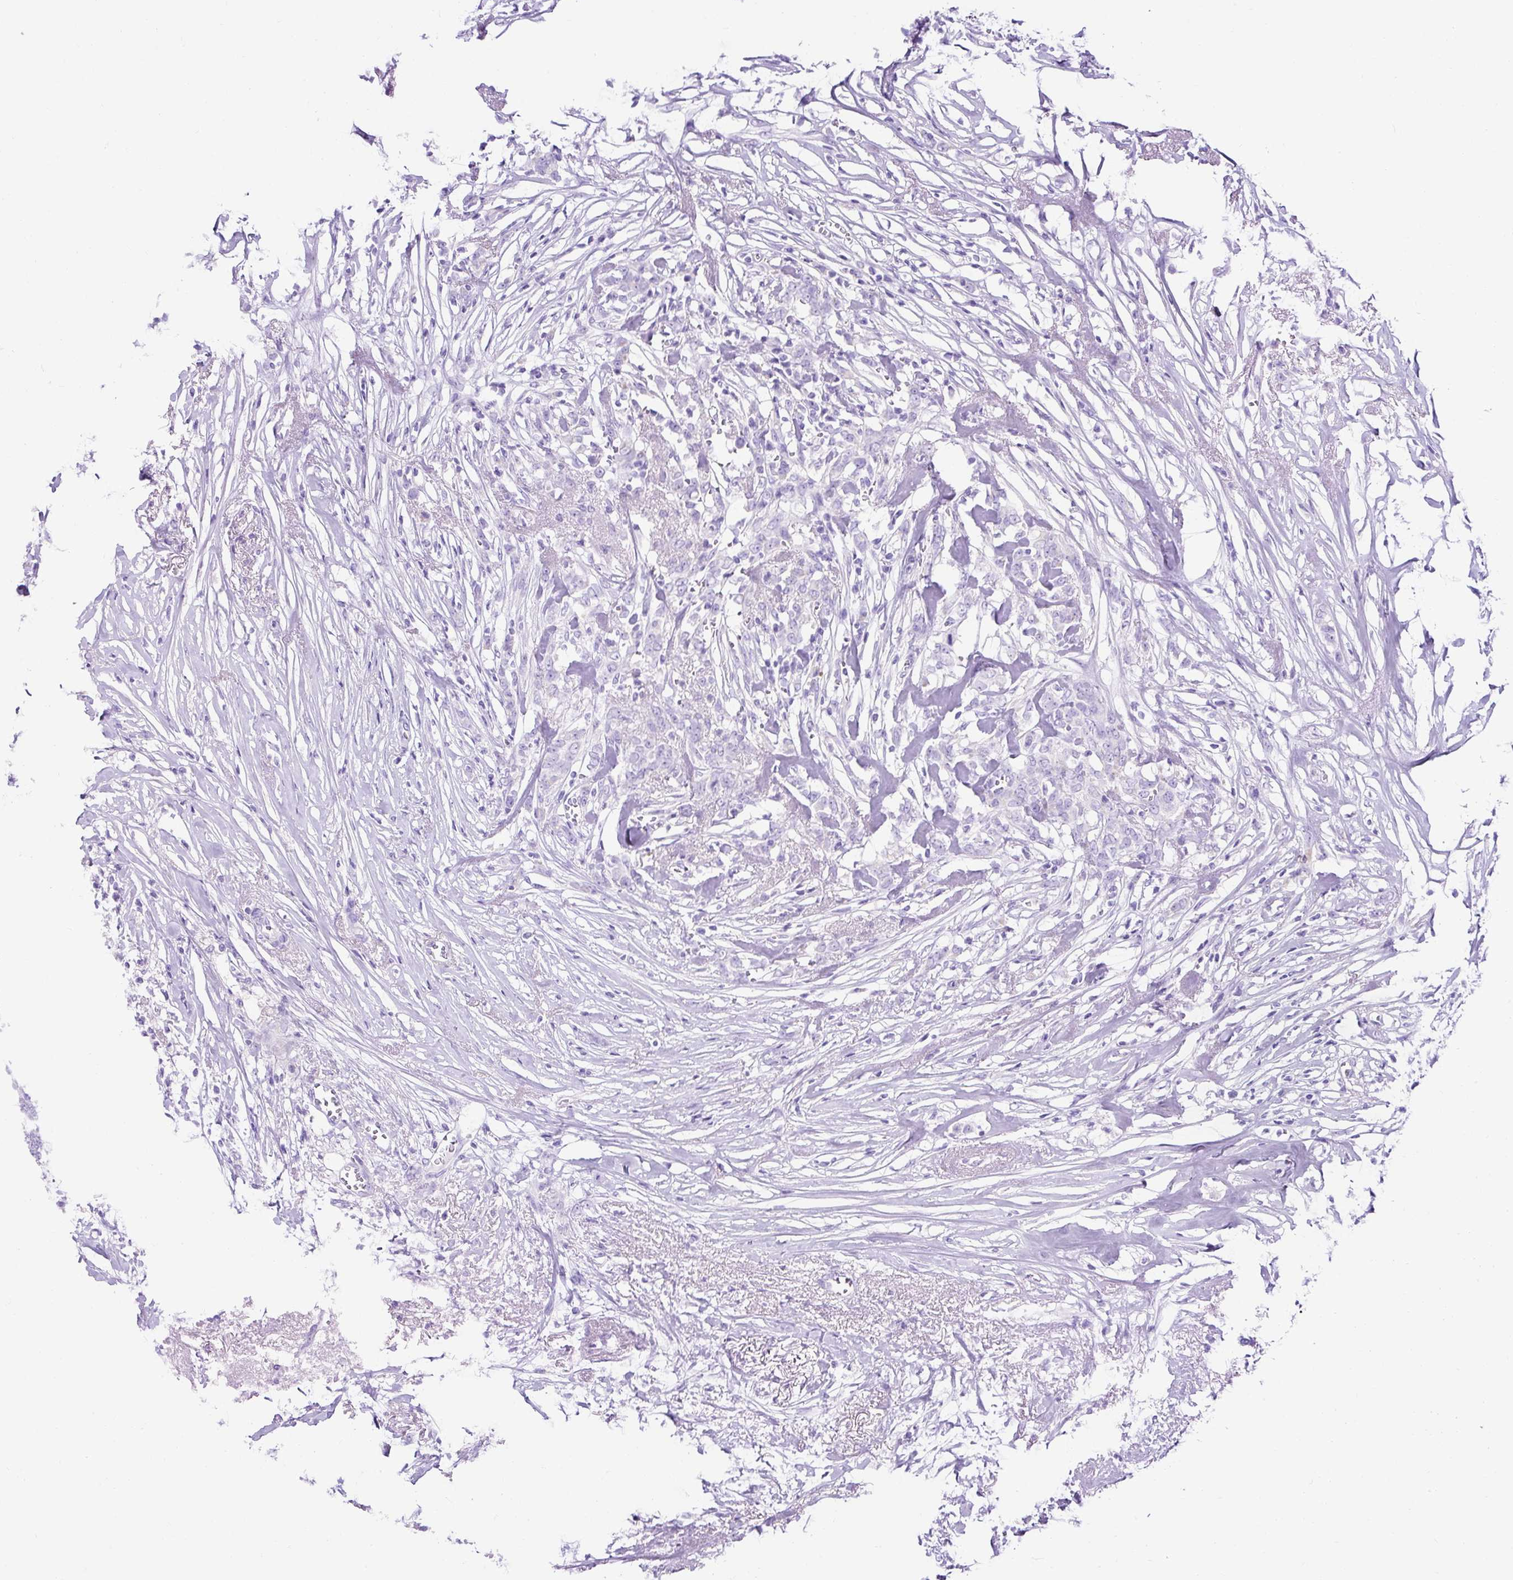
{"staining": {"intensity": "negative", "quantity": "none", "location": "none"}, "tissue": "breast cancer", "cell_type": "Tumor cells", "image_type": "cancer", "snomed": [{"axis": "morphology", "description": "Lobular carcinoma"}, {"axis": "topography", "description": "Breast"}], "caption": "A high-resolution histopathology image shows immunohistochemistry (IHC) staining of breast cancer (lobular carcinoma), which demonstrates no significant expression in tumor cells.", "gene": "KRT12", "patient": {"sex": "female", "age": 91}}